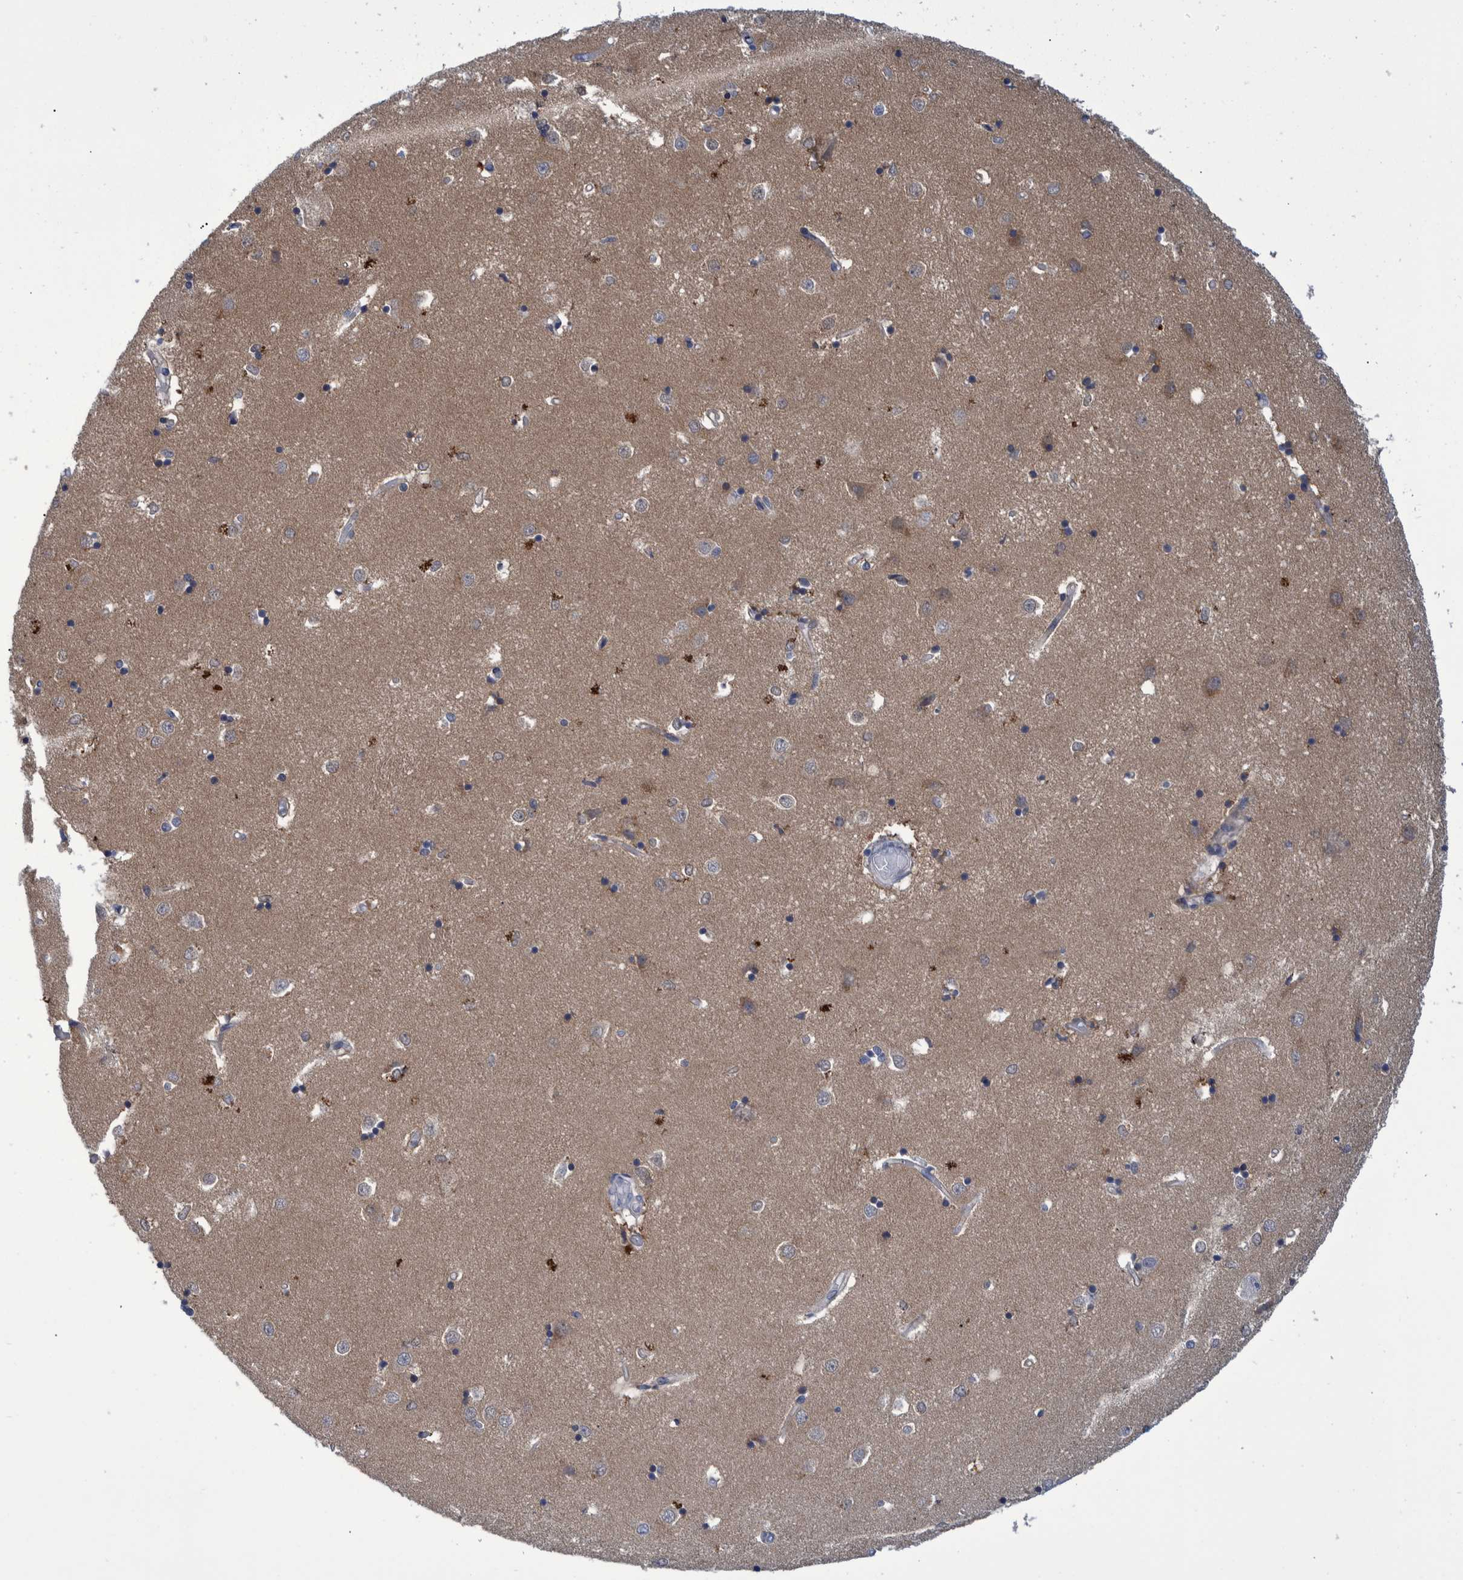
{"staining": {"intensity": "moderate", "quantity": "<25%", "location": "cytoplasmic/membranous"}, "tissue": "caudate", "cell_type": "Glial cells", "image_type": "normal", "snomed": [{"axis": "morphology", "description": "Normal tissue, NOS"}, {"axis": "topography", "description": "Lateral ventricle wall"}], "caption": "An immunohistochemistry image of unremarkable tissue is shown. Protein staining in brown highlights moderate cytoplasmic/membranous positivity in caudate within glial cells. Using DAB (brown) and hematoxylin (blue) stains, captured at high magnification using brightfield microscopy.", "gene": "PCYT2", "patient": {"sex": "male", "age": 45}}